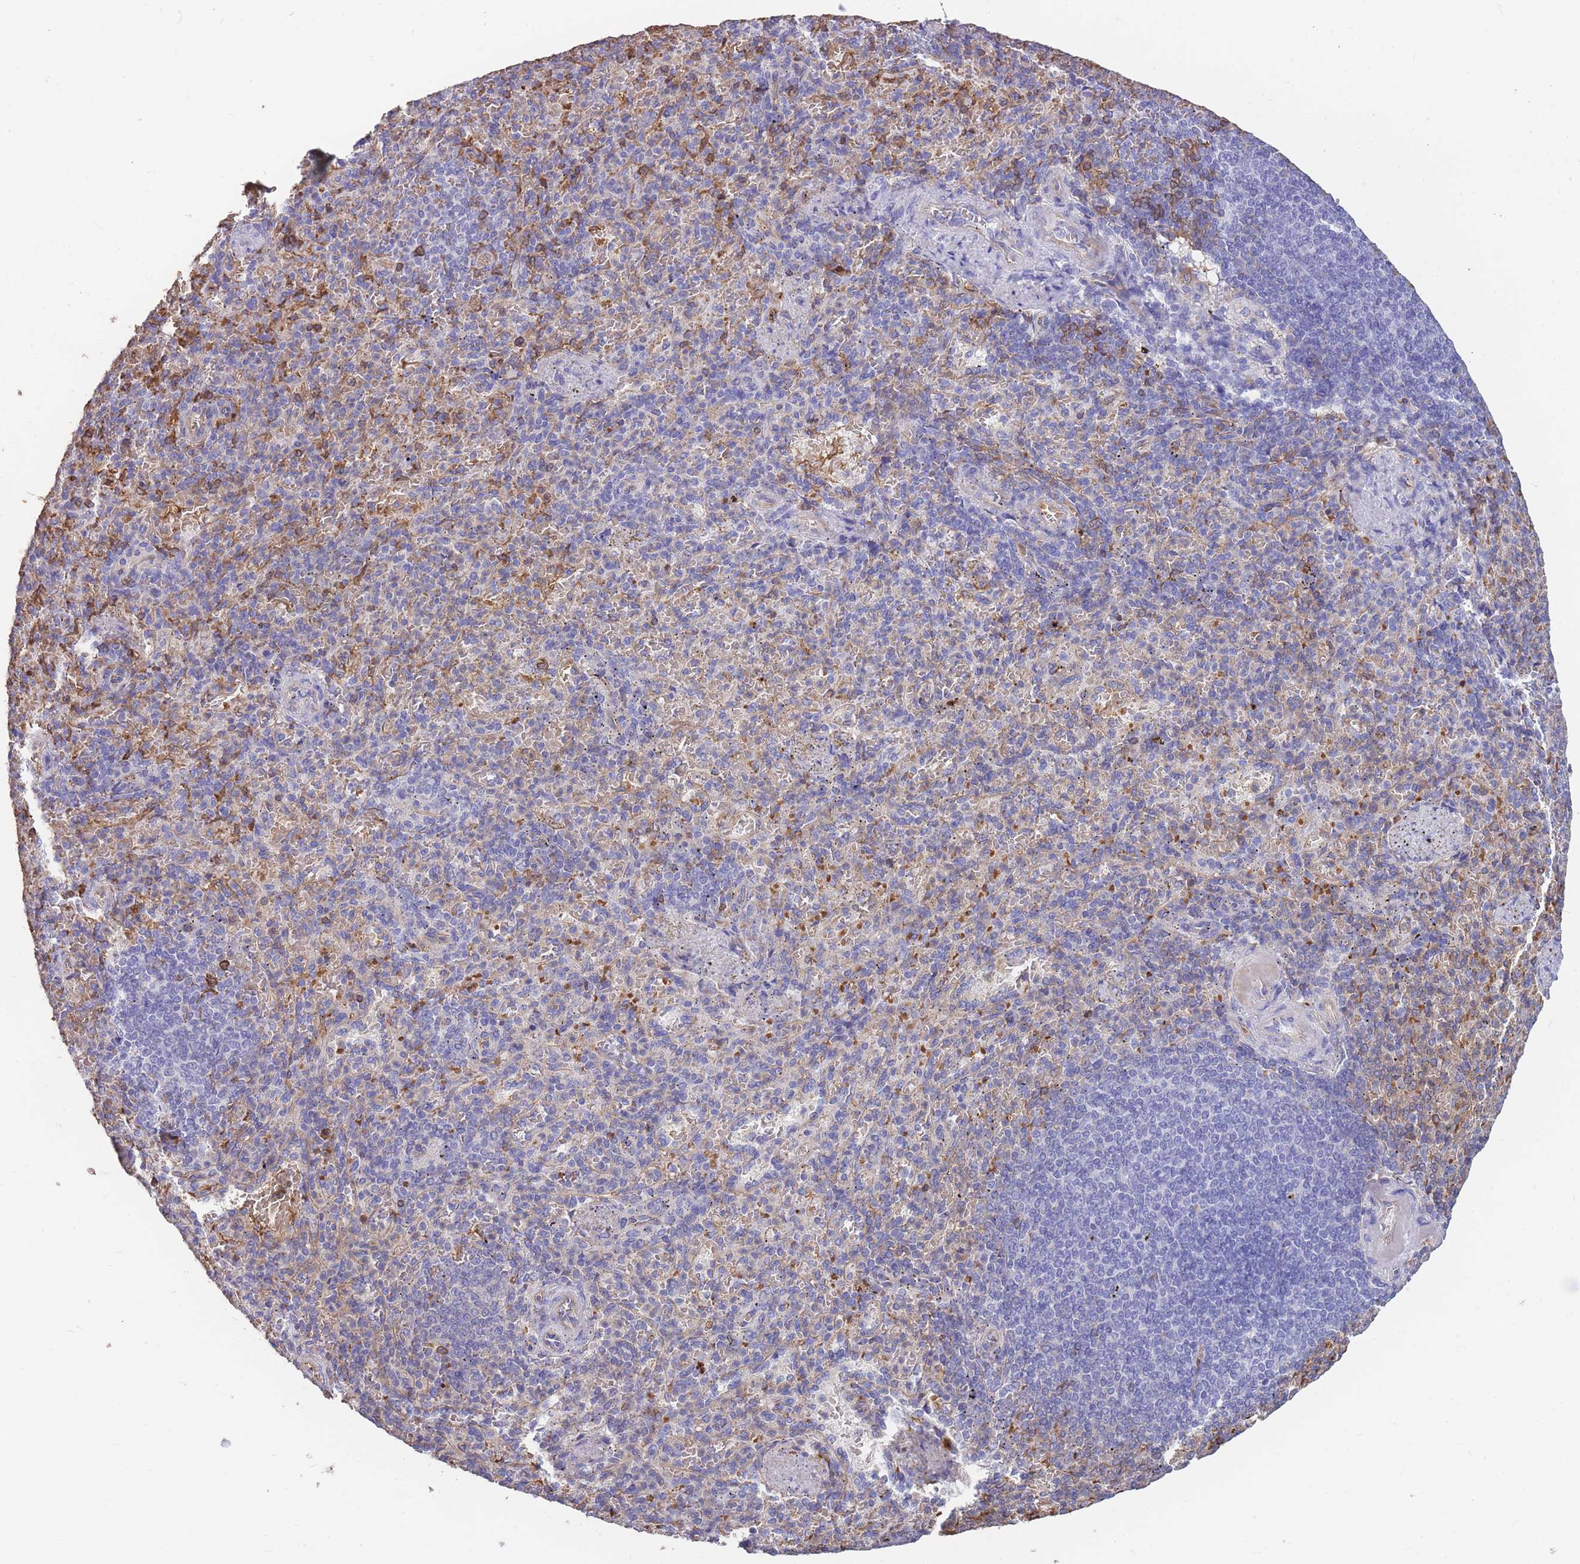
{"staining": {"intensity": "moderate", "quantity": "25%-75%", "location": "cytoplasmic/membranous"}, "tissue": "spleen", "cell_type": "Cells in red pulp", "image_type": "normal", "snomed": [{"axis": "morphology", "description": "Normal tissue, NOS"}, {"axis": "topography", "description": "Spleen"}], "caption": "IHC photomicrograph of benign human spleen stained for a protein (brown), which demonstrates medium levels of moderate cytoplasmic/membranous positivity in approximately 25%-75% of cells in red pulp.", "gene": "ANKRD53", "patient": {"sex": "female", "age": 74}}